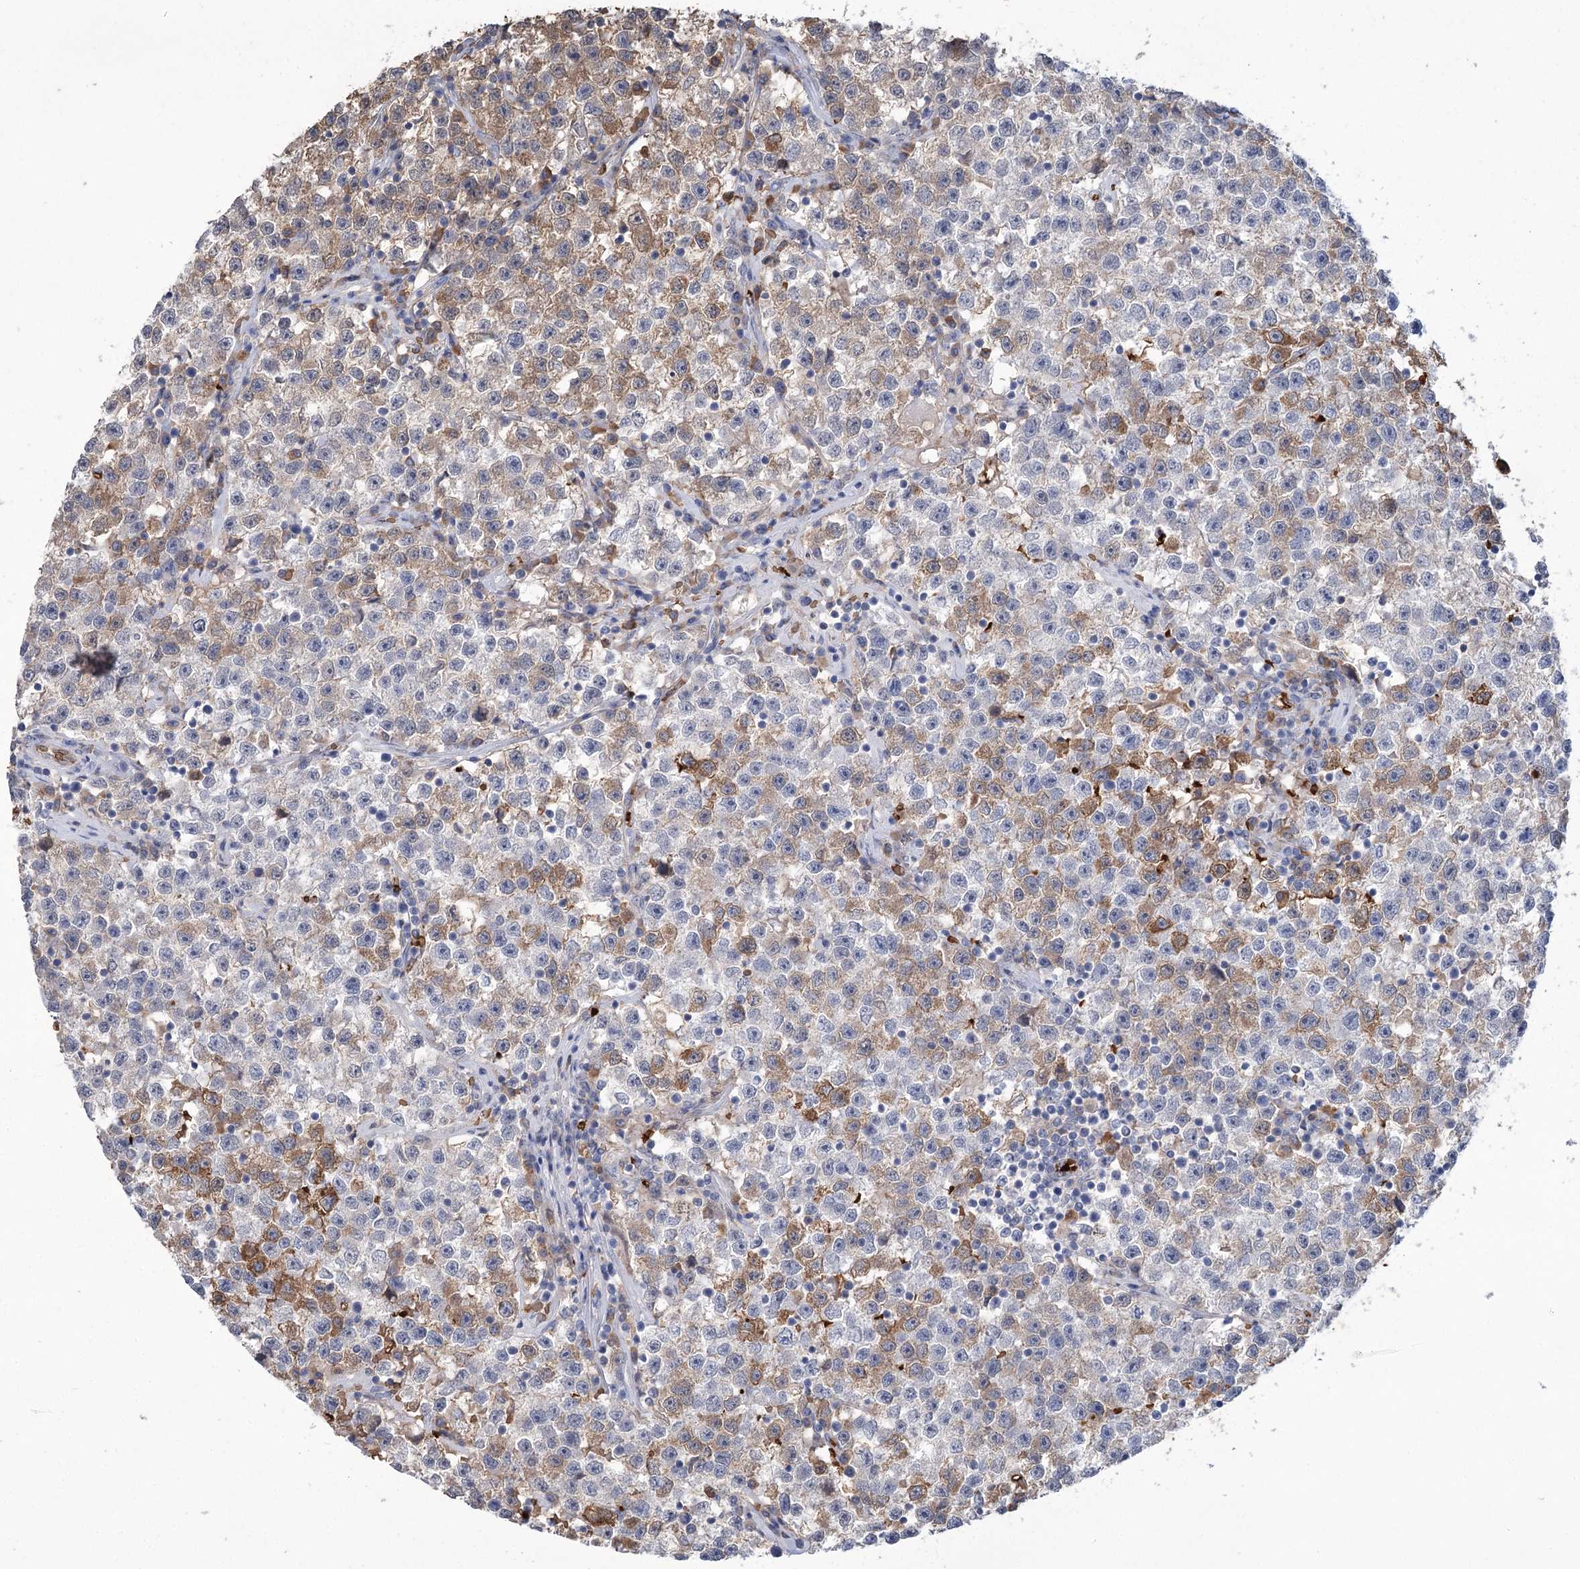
{"staining": {"intensity": "moderate", "quantity": "<25%", "location": "cytoplasmic/membranous"}, "tissue": "testis cancer", "cell_type": "Tumor cells", "image_type": "cancer", "snomed": [{"axis": "morphology", "description": "Seminoma, NOS"}, {"axis": "topography", "description": "Testis"}], "caption": "This is a photomicrograph of immunohistochemistry (IHC) staining of testis seminoma, which shows moderate expression in the cytoplasmic/membranous of tumor cells.", "gene": "HBA1", "patient": {"sex": "male", "age": 22}}